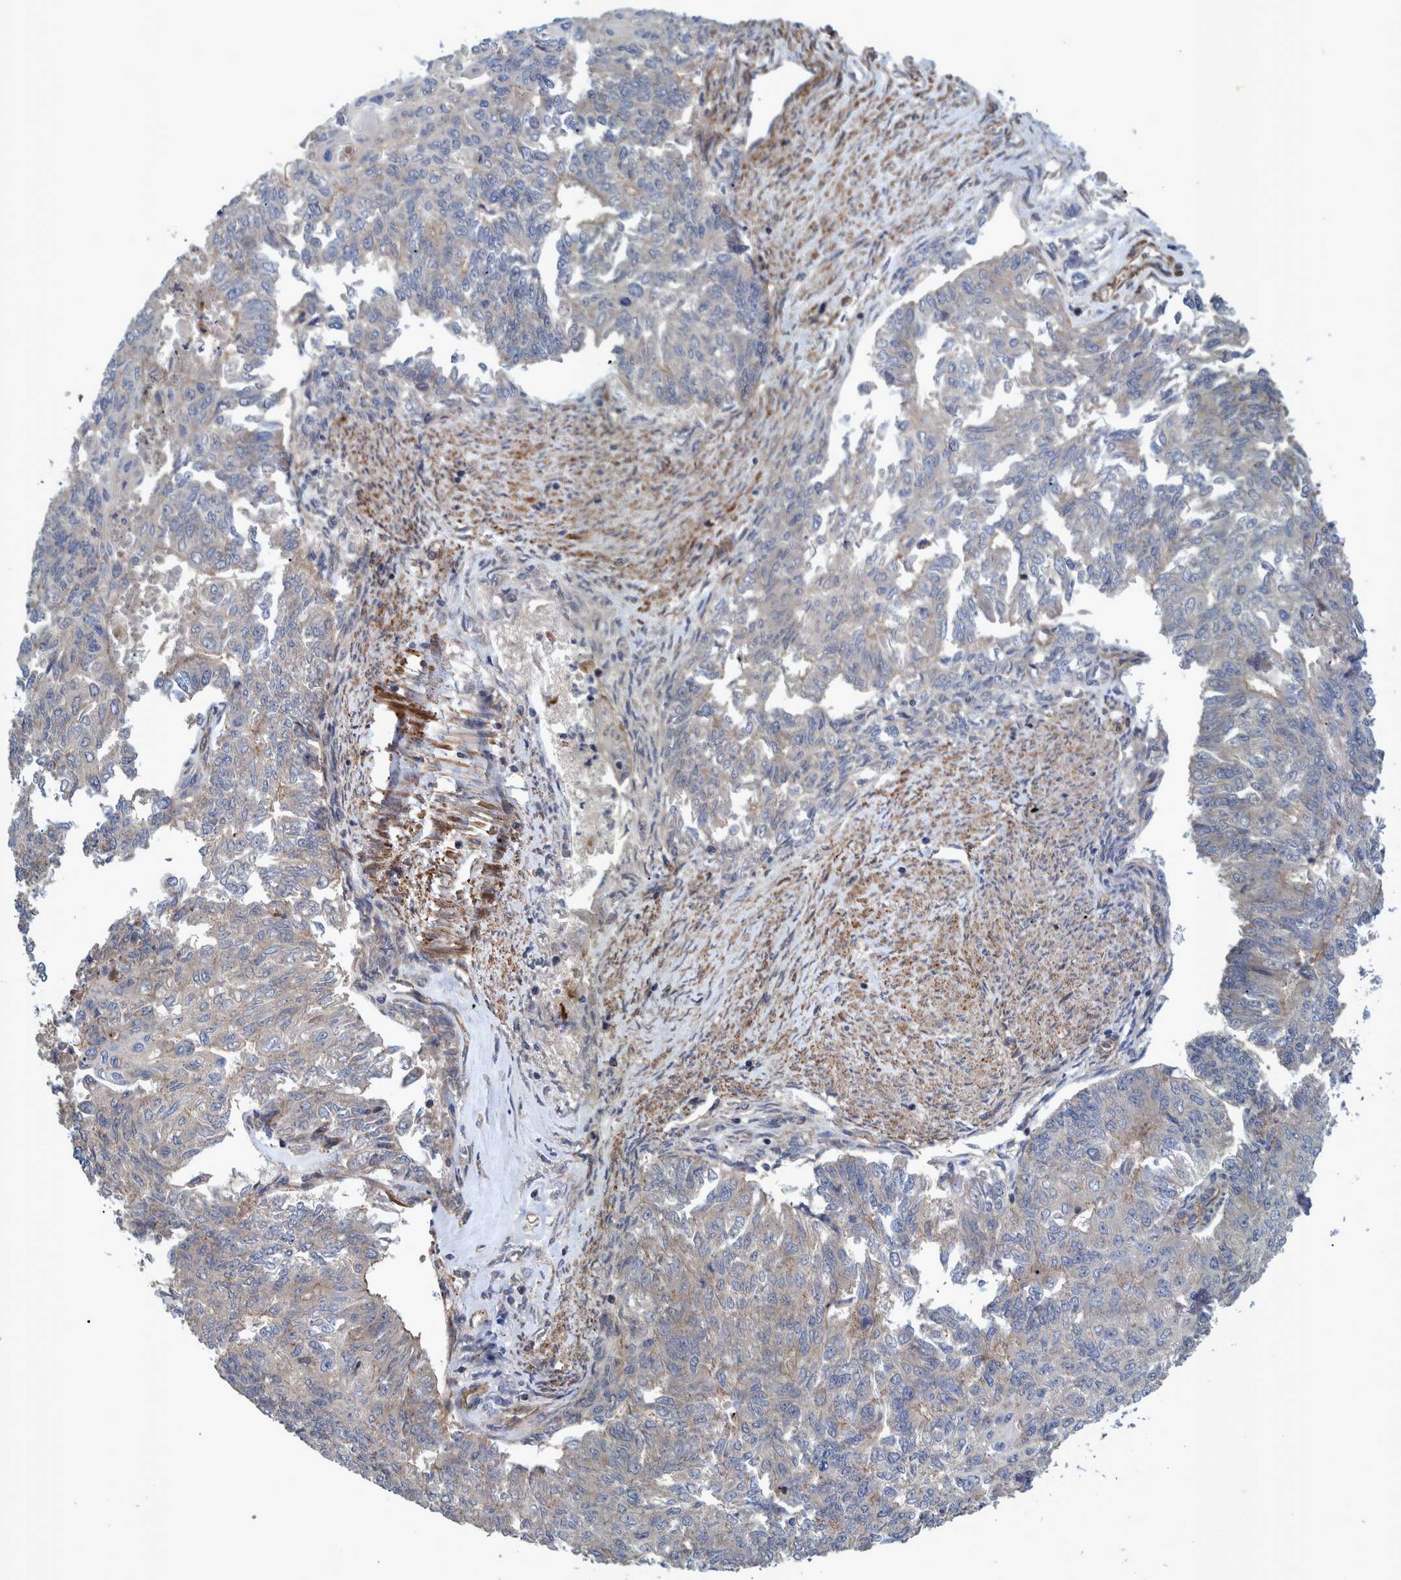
{"staining": {"intensity": "weak", "quantity": "<25%", "location": "cytoplasmic/membranous"}, "tissue": "endometrial cancer", "cell_type": "Tumor cells", "image_type": "cancer", "snomed": [{"axis": "morphology", "description": "Adenocarcinoma, NOS"}, {"axis": "topography", "description": "Endometrium"}], "caption": "An image of endometrial cancer (adenocarcinoma) stained for a protein exhibits no brown staining in tumor cells.", "gene": "GRPEL2", "patient": {"sex": "female", "age": 32}}